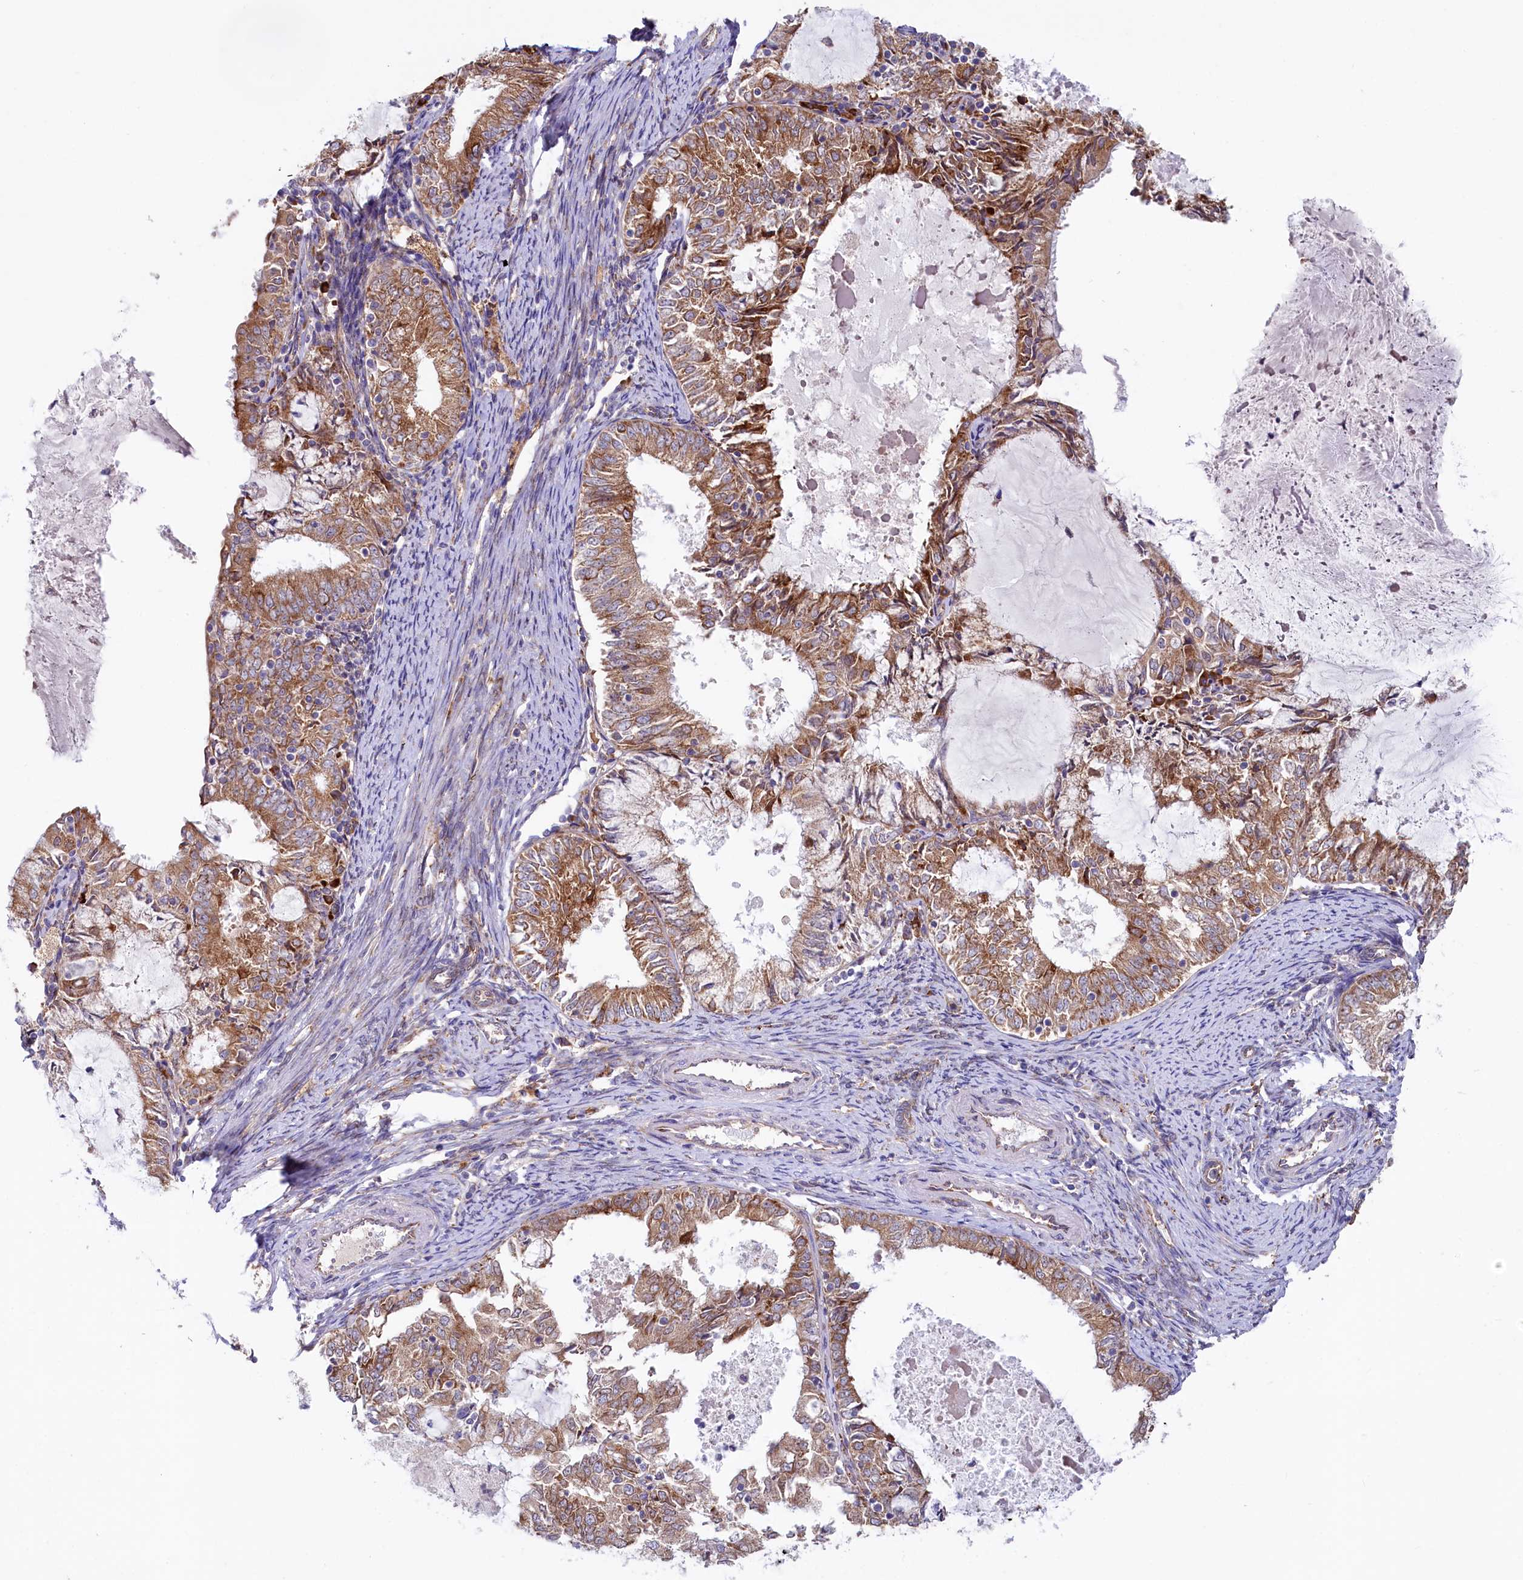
{"staining": {"intensity": "moderate", "quantity": ">75%", "location": "cytoplasmic/membranous"}, "tissue": "endometrial cancer", "cell_type": "Tumor cells", "image_type": "cancer", "snomed": [{"axis": "morphology", "description": "Adenocarcinoma, NOS"}, {"axis": "topography", "description": "Endometrium"}], "caption": "Brown immunohistochemical staining in human adenocarcinoma (endometrial) exhibits moderate cytoplasmic/membranous staining in about >75% of tumor cells.", "gene": "CHID1", "patient": {"sex": "female", "age": 57}}